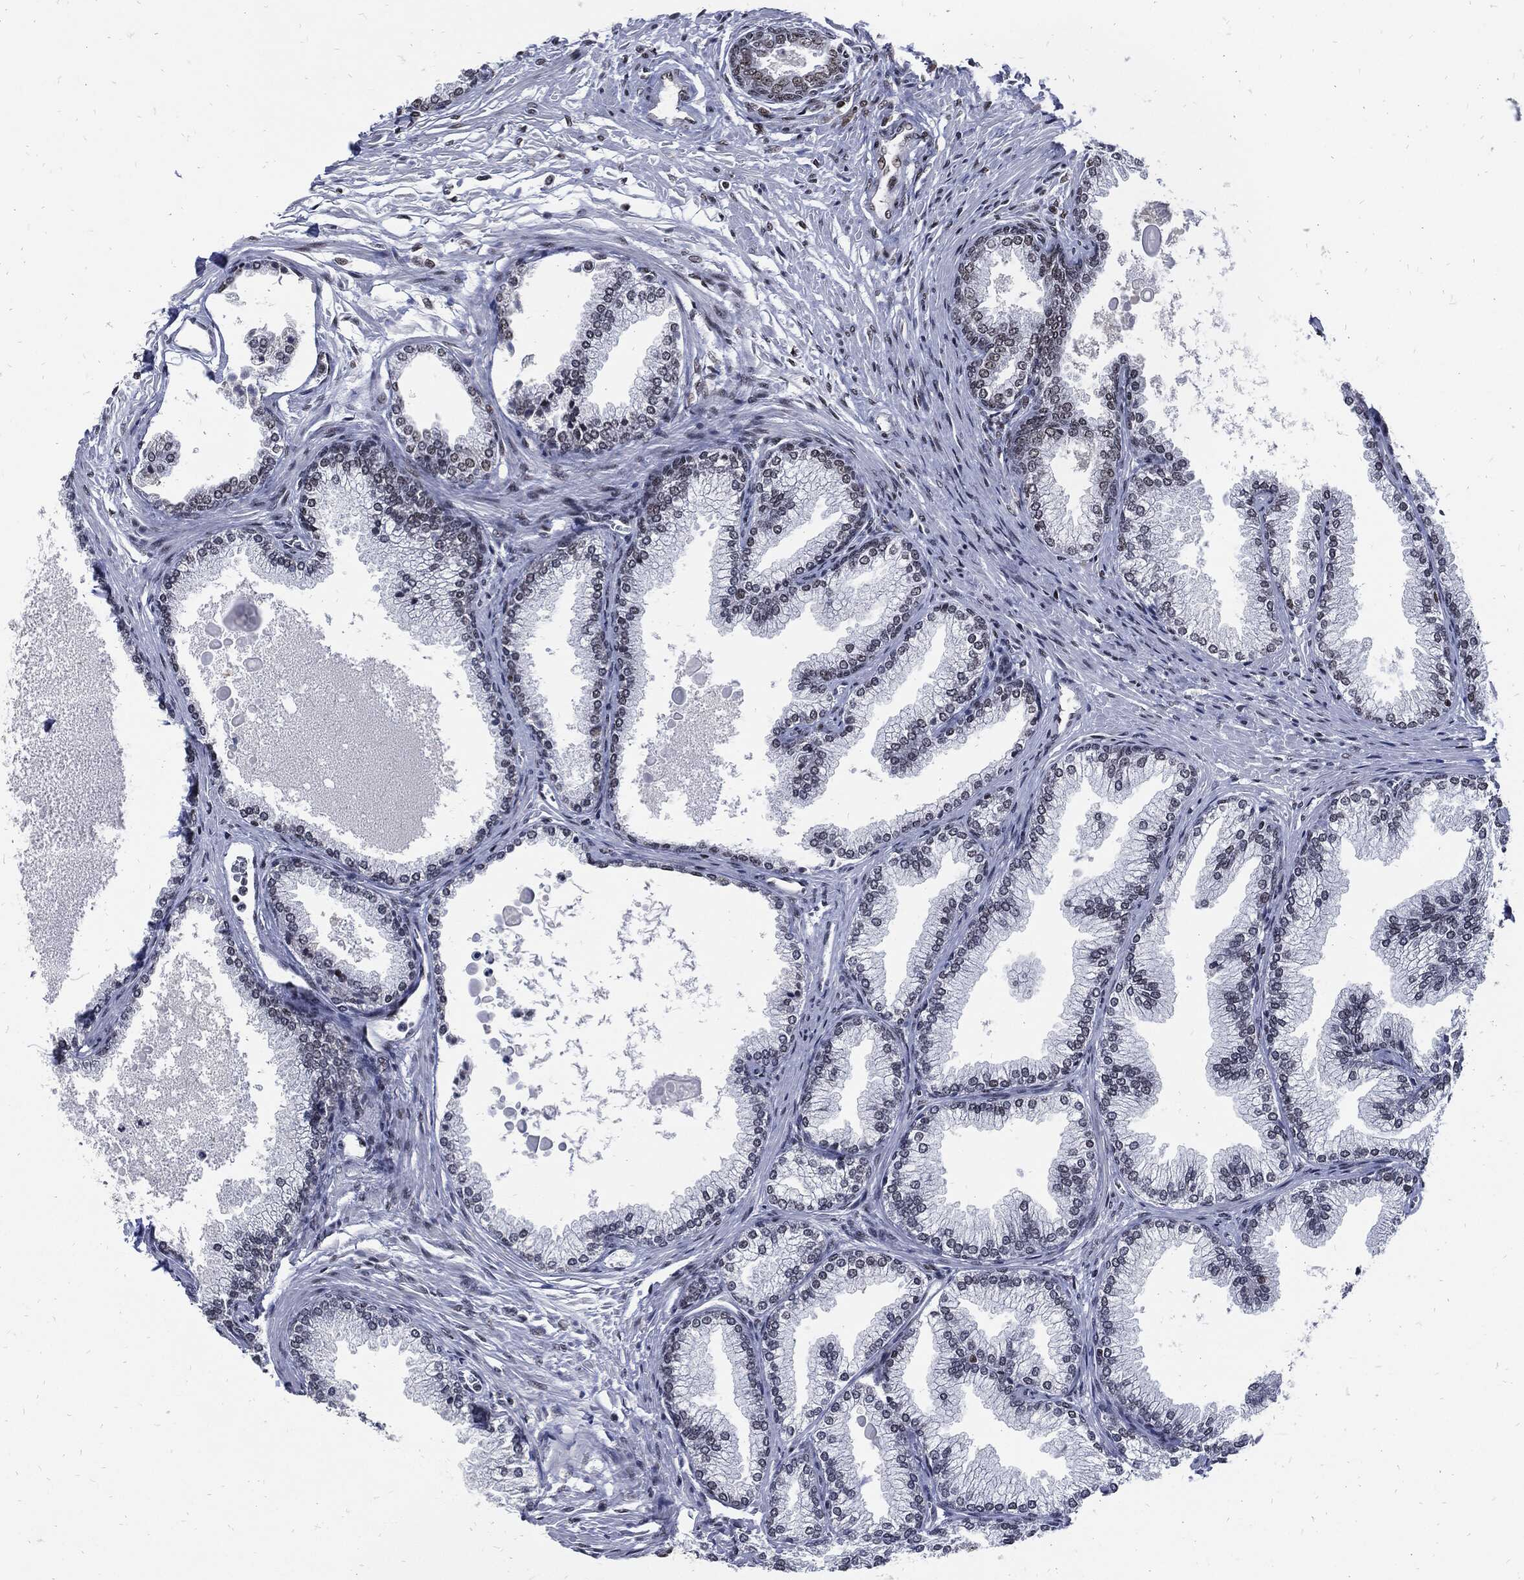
{"staining": {"intensity": "moderate", "quantity": "25%-75%", "location": "nuclear"}, "tissue": "prostate", "cell_type": "Glandular cells", "image_type": "normal", "snomed": [{"axis": "morphology", "description": "Normal tissue, NOS"}, {"axis": "topography", "description": "Prostate"}], "caption": "Brown immunohistochemical staining in benign human prostate displays moderate nuclear staining in about 25%-75% of glandular cells. Immunohistochemistry (ihc) stains the protein of interest in brown and the nuclei are stained blue.", "gene": "TERF2", "patient": {"sex": "male", "age": 72}}